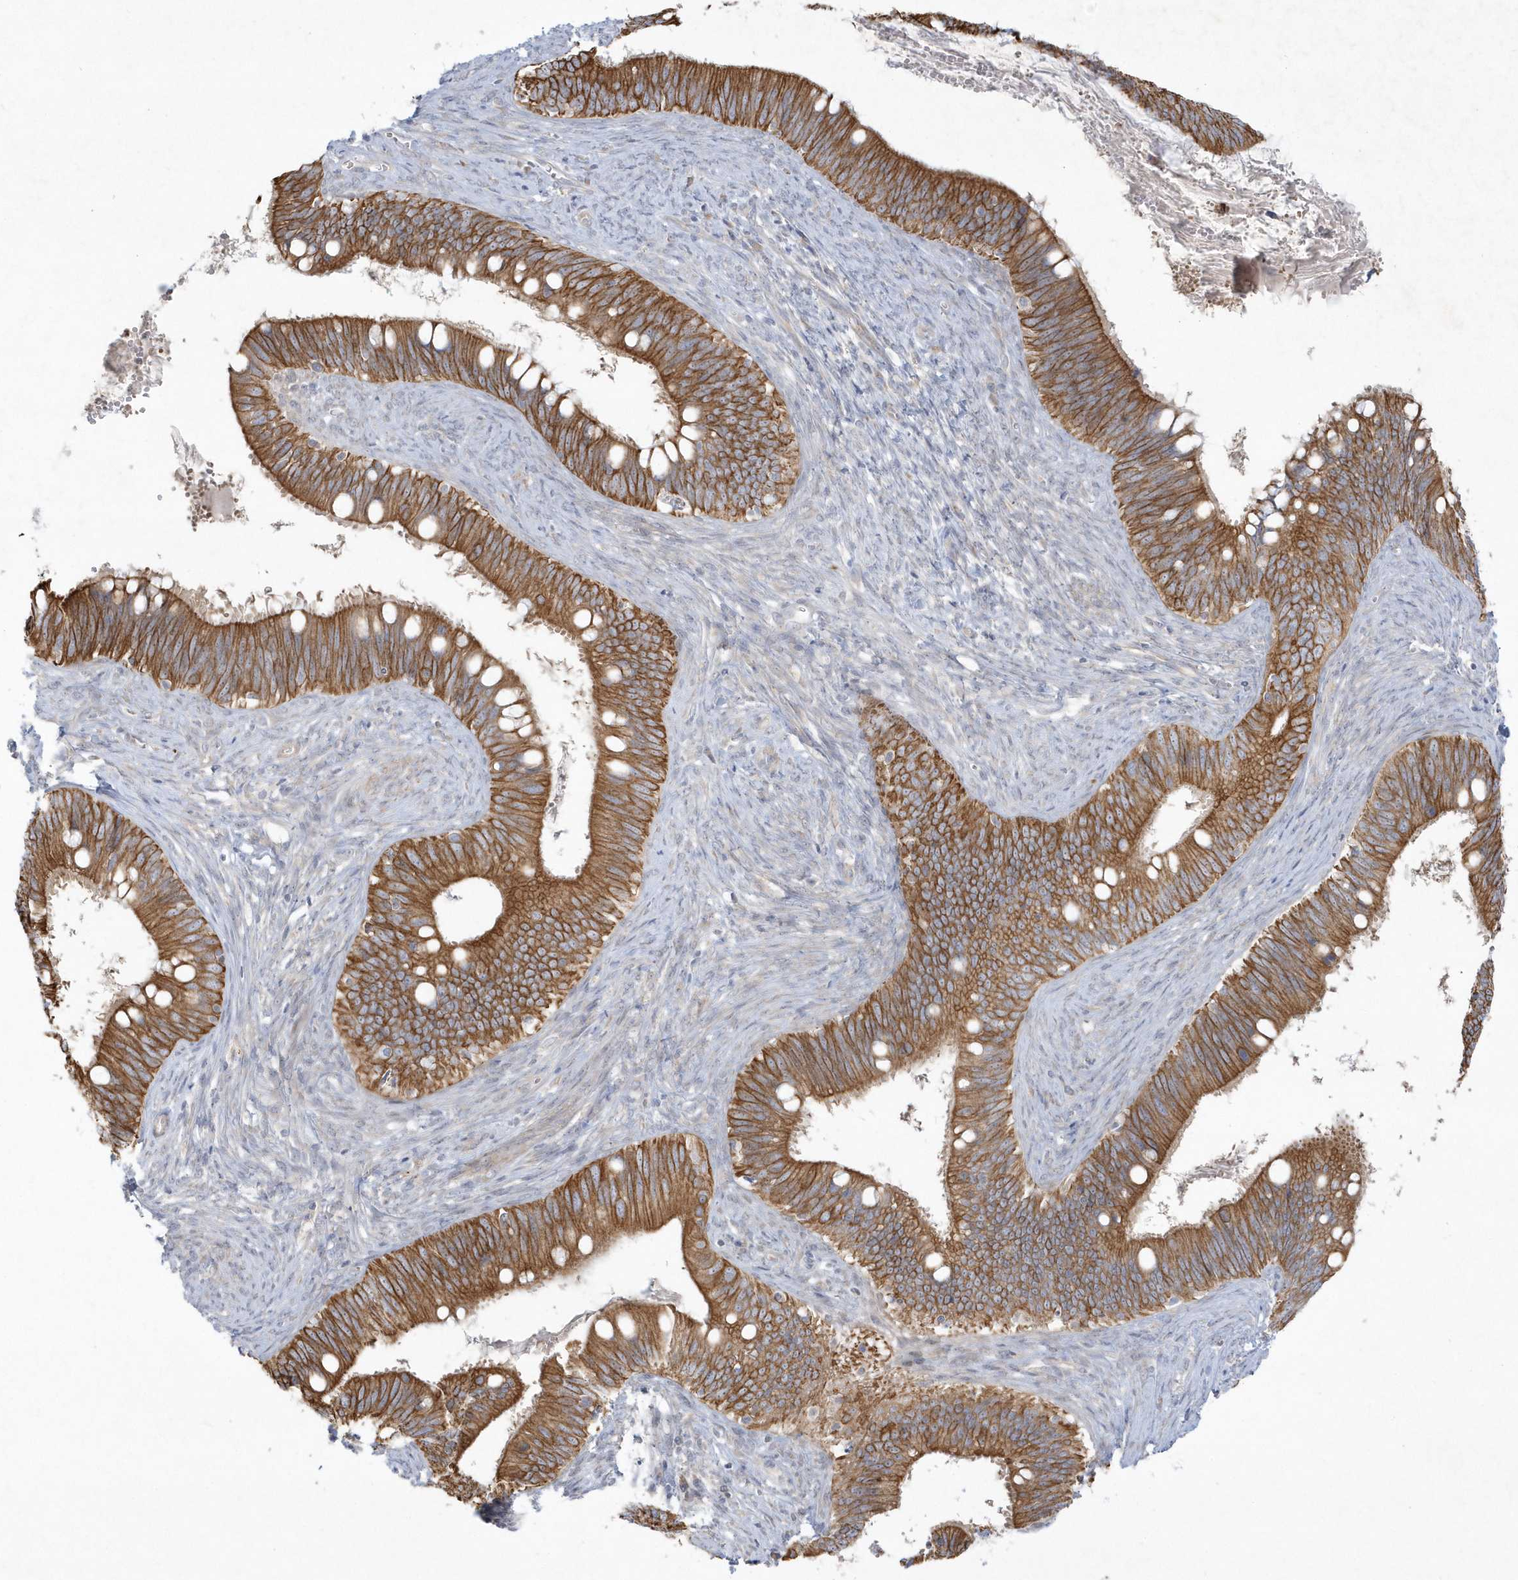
{"staining": {"intensity": "strong", "quantity": ">75%", "location": "cytoplasmic/membranous"}, "tissue": "cervical cancer", "cell_type": "Tumor cells", "image_type": "cancer", "snomed": [{"axis": "morphology", "description": "Adenocarcinoma, NOS"}, {"axis": "topography", "description": "Cervix"}], "caption": "Immunohistochemical staining of human cervical cancer (adenocarcinoma) displays strong cytoplasmic/membranous protein staining in about >75% of tumor cells. The protein of interest is stained brown, and the nuclei are stained in blue (DAB (3,3'-diaminobenzidine) IHC with brightfield microscopy, high magnification).", "gene": "LARS1", "patient": {"sex": "female", "age": 42}}